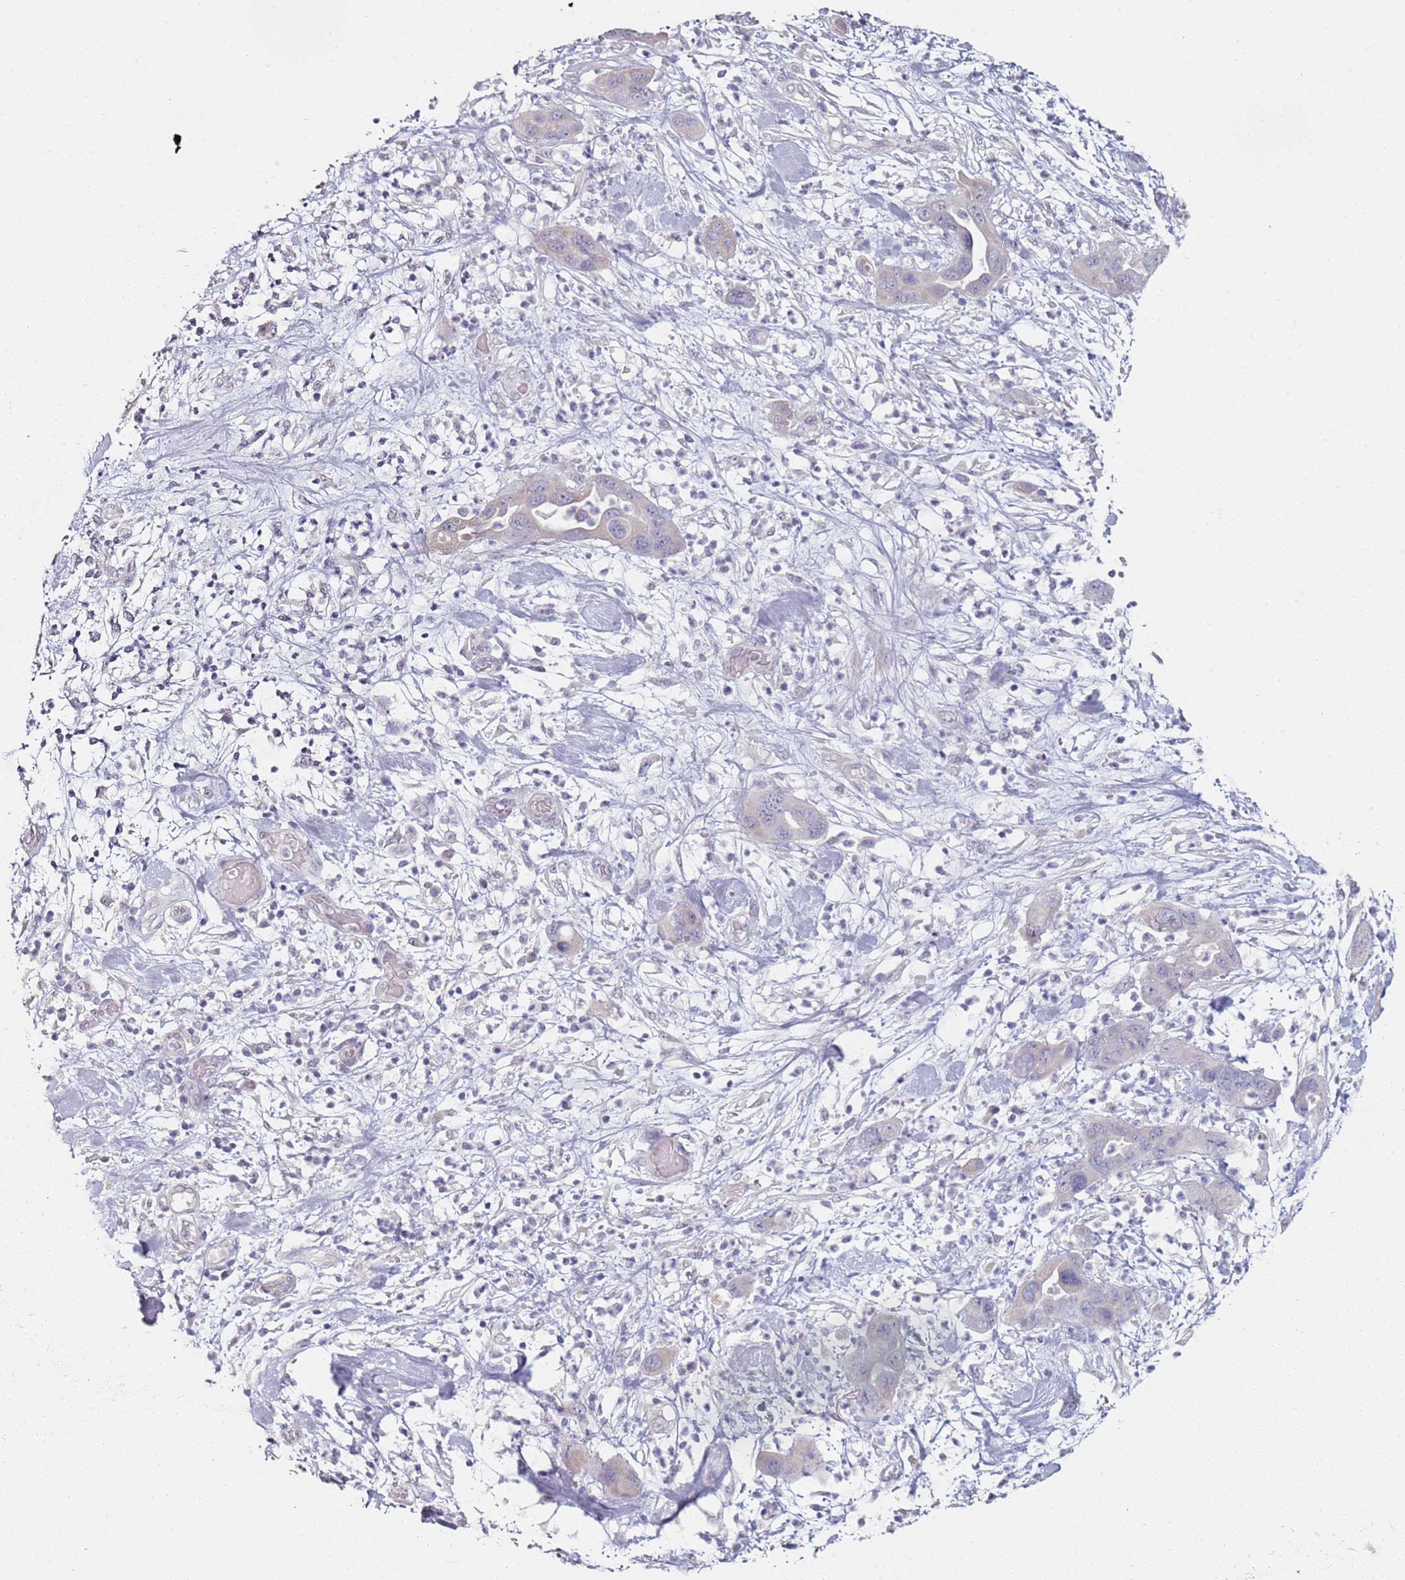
{"staining": {"intensity": "negative", "quantity": "none", "location": "none"}, "tissue": "pancreatic cancer", "cell_type": "Tumor cells", "image_type": "cancer", "snomed": [{"axis": "morphology", "description": "Adenocarcinoma, NOS"}, {"axis": "topography", "description": "Pancreas"}], "caption": "The photomicrograph reveals no significant expression in tumor cells of pancreatic adenocarcinoma. (DAB (3,3'-diaminobenzidine) immunohistochemistry (IHC) with hematoxylin counter stain).", "gene": "DNAH11", "patient": {"sex": "female", "age": 71}}